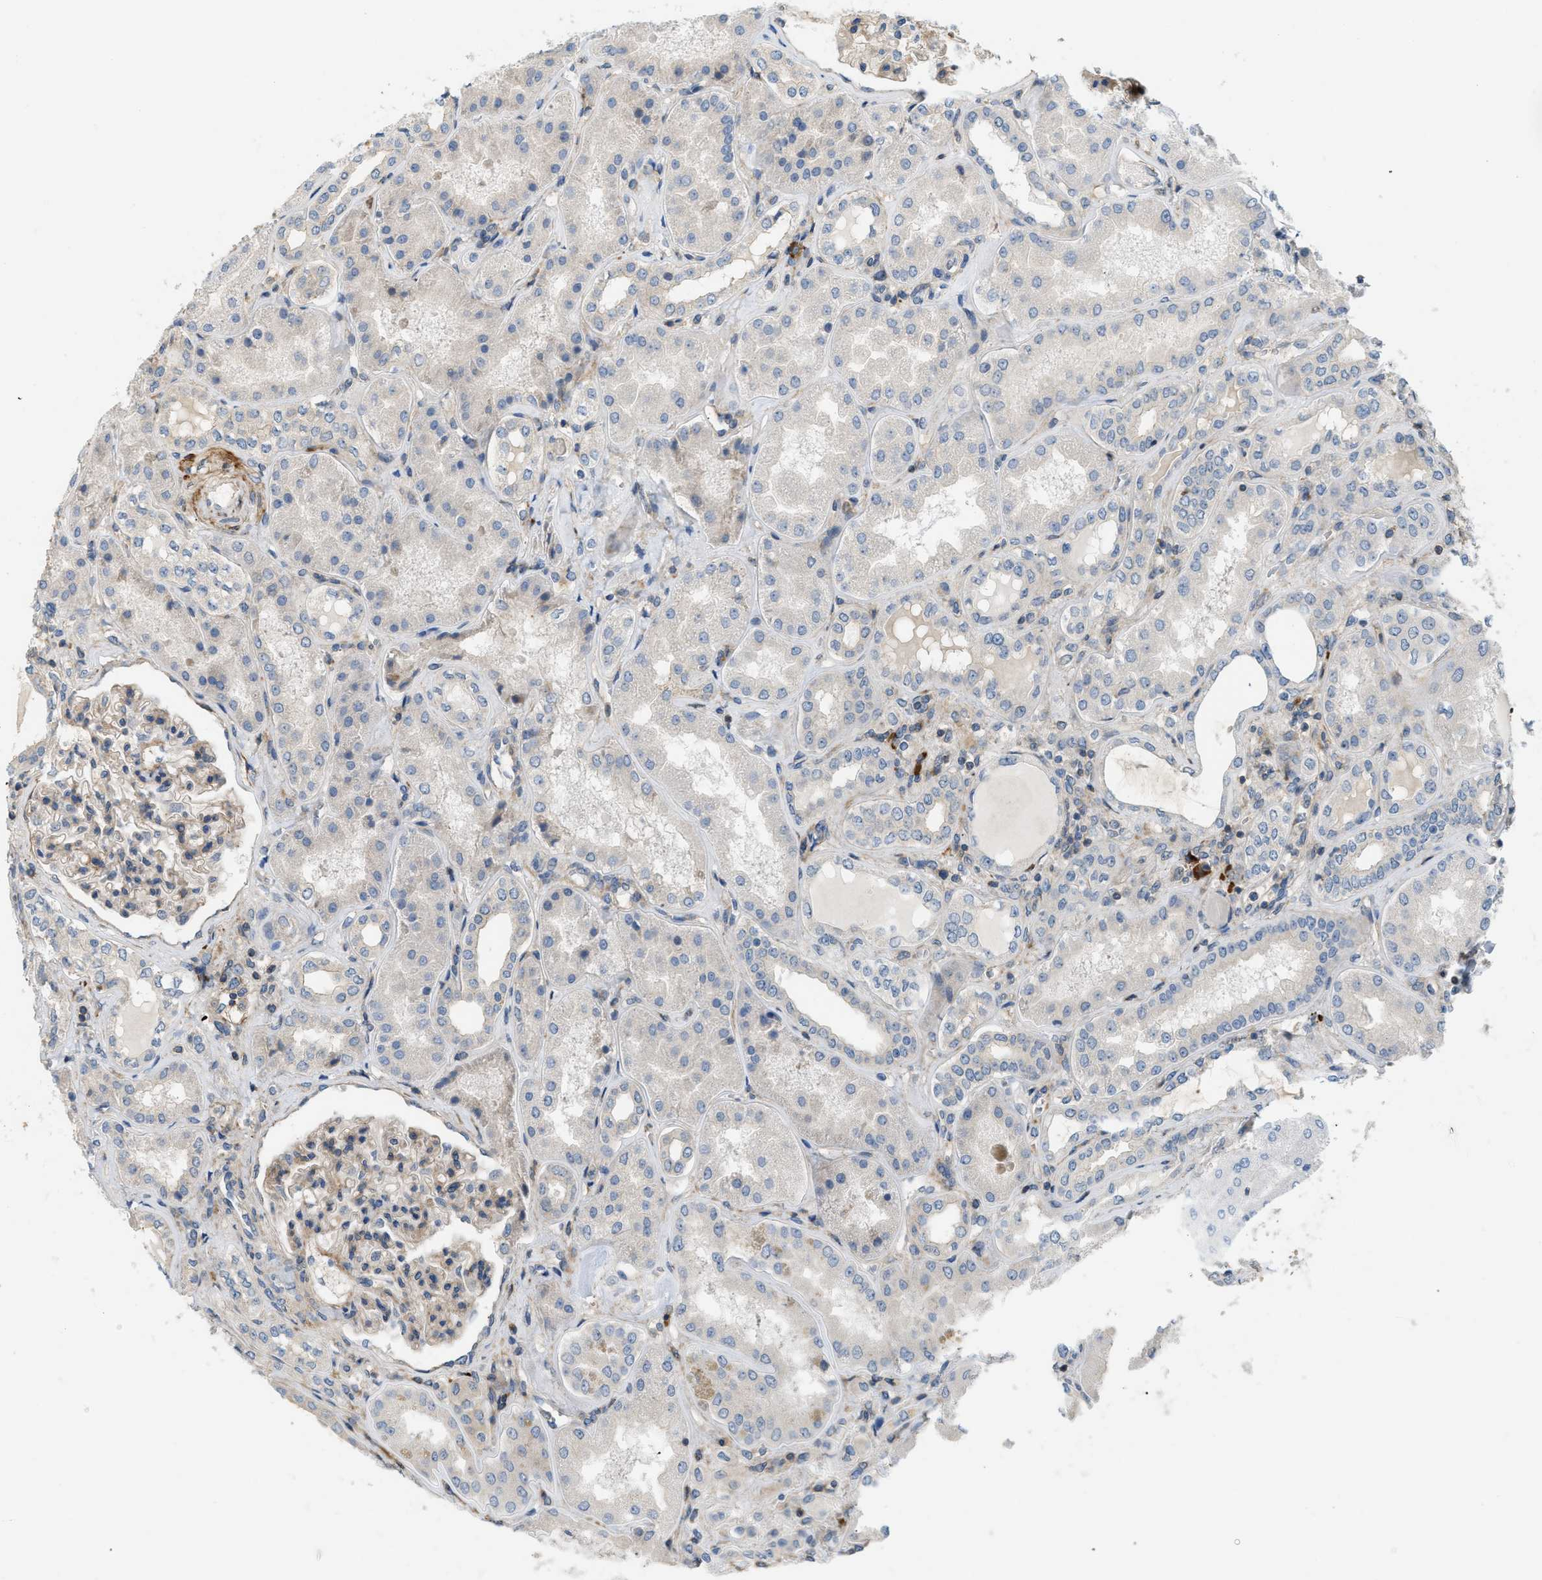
{"staining": {"intensity": "moderate", "quantity": "25%-75%", "location": "cytoplasmic/membranous"}, "tissue": "kidney", "cell_type": "Cells in glomeruli", "image_type": "normal", "snomed": [{"axis": "morphology", "description": "Normal tissue, NOS"}, {"axis": "topography", "description": "Kidney"}], "caption": "Immunohistochemical staining of benign kidney reveals moderate cytoplasmic/membranous protein expression in about 25%-75% of cells in glomeruli. Nuclei are stained in blue.", "gene": "BTN3A2", "patient": {"sex": "female", "age": 56}}